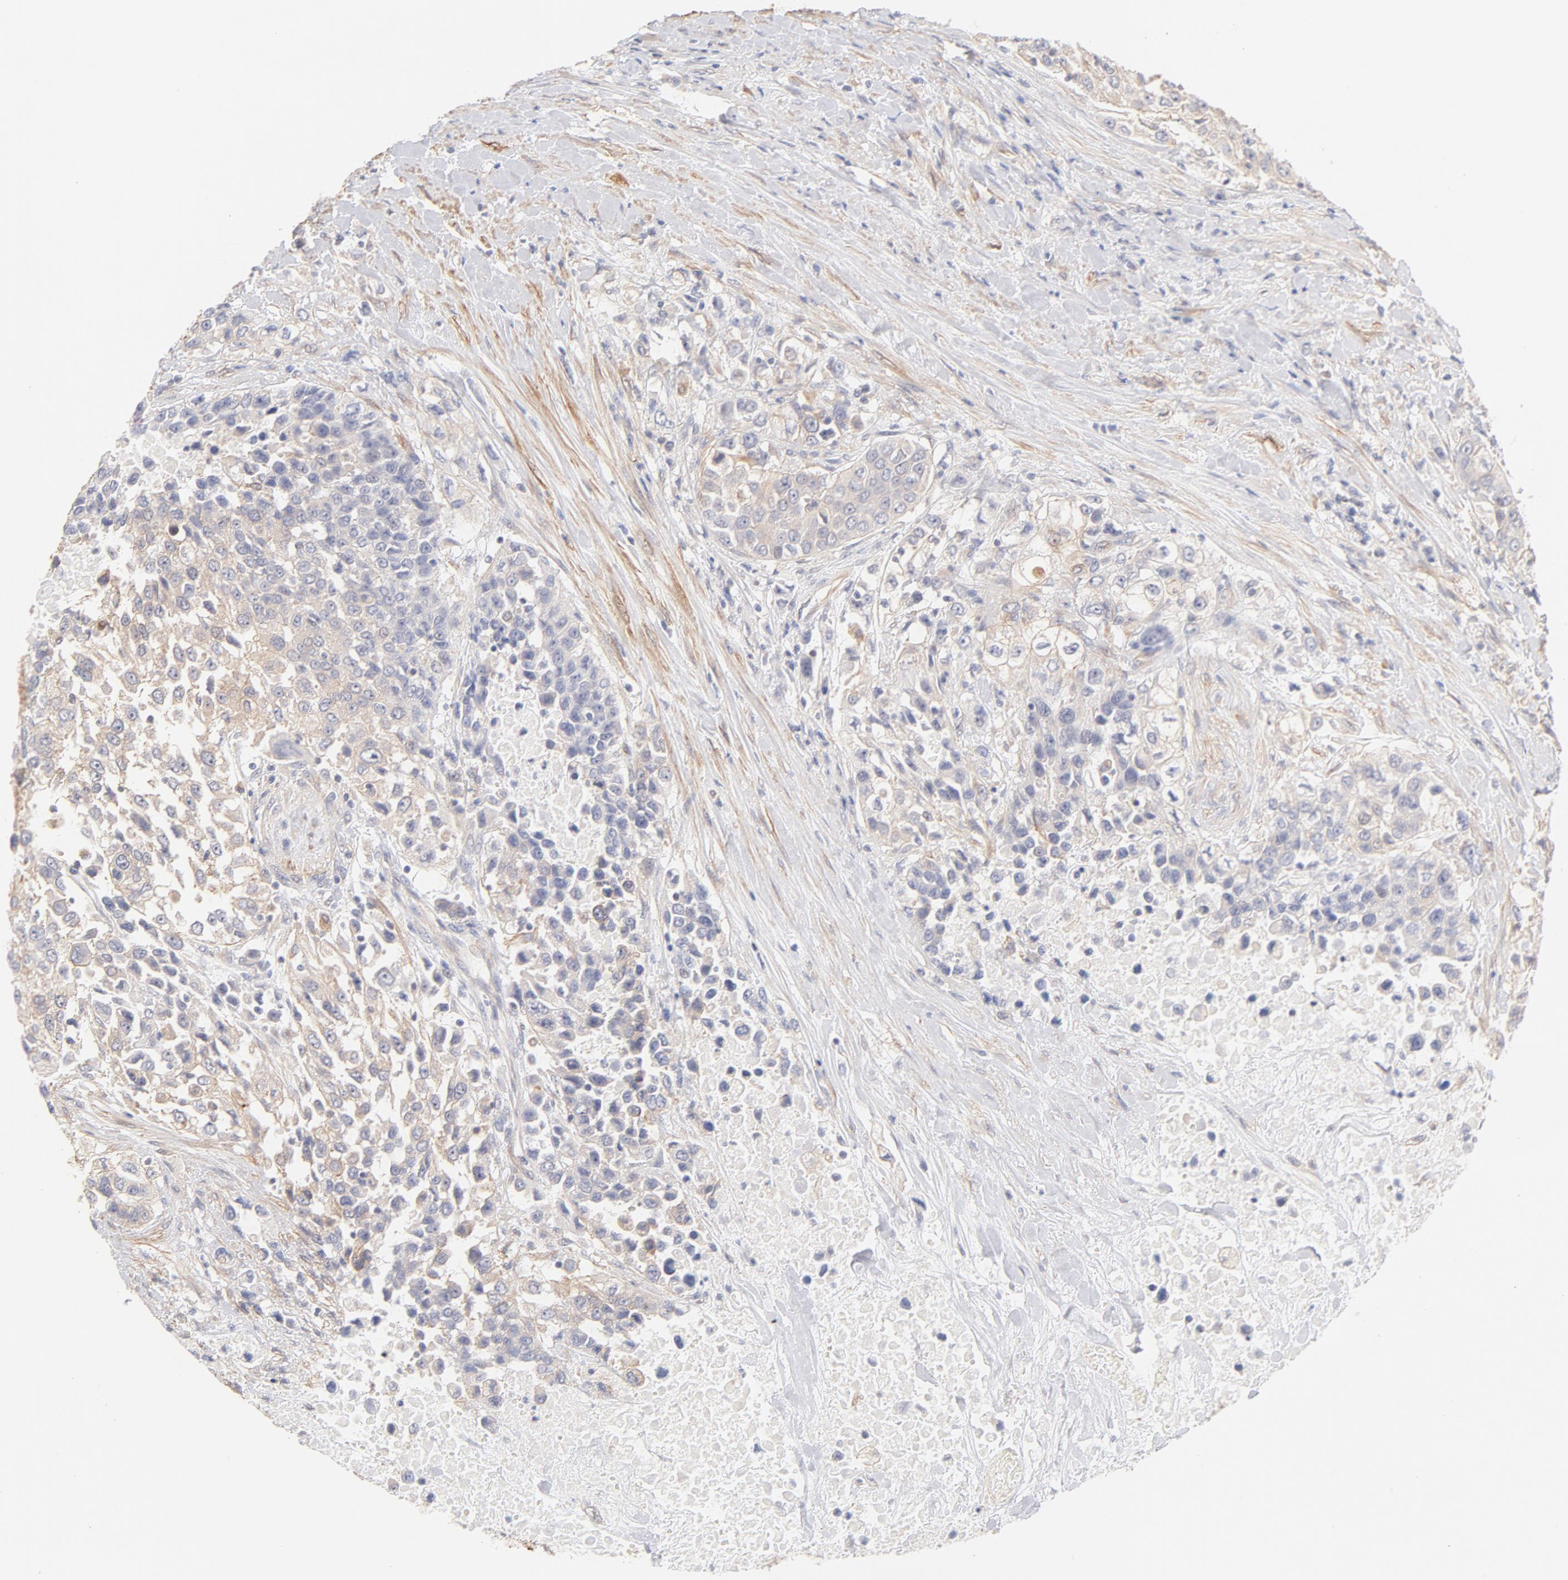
{"staining": {"intensity": "weak", "quantity": "25%-75%", "location": "cytoplasmic/membranous"}, "tissue": "urothelial cancer", "cell_type": "Tumor cells", "image_type": "cancer", "snomed": [{"axis": "morphology", "description": "Urothelial carcinoma, High grade"}, {"axis": "topography", "description": "Urinary bladder"}], "caption": "Immunohistochemical staining of human urothelial cancer demonstrates low levels of weak cytoplasmic/membranous expression in approximately 25%-75% of tumor cells.", "gene": "LDLRAP1", "patient": {"sex": "female", "age": 80}}